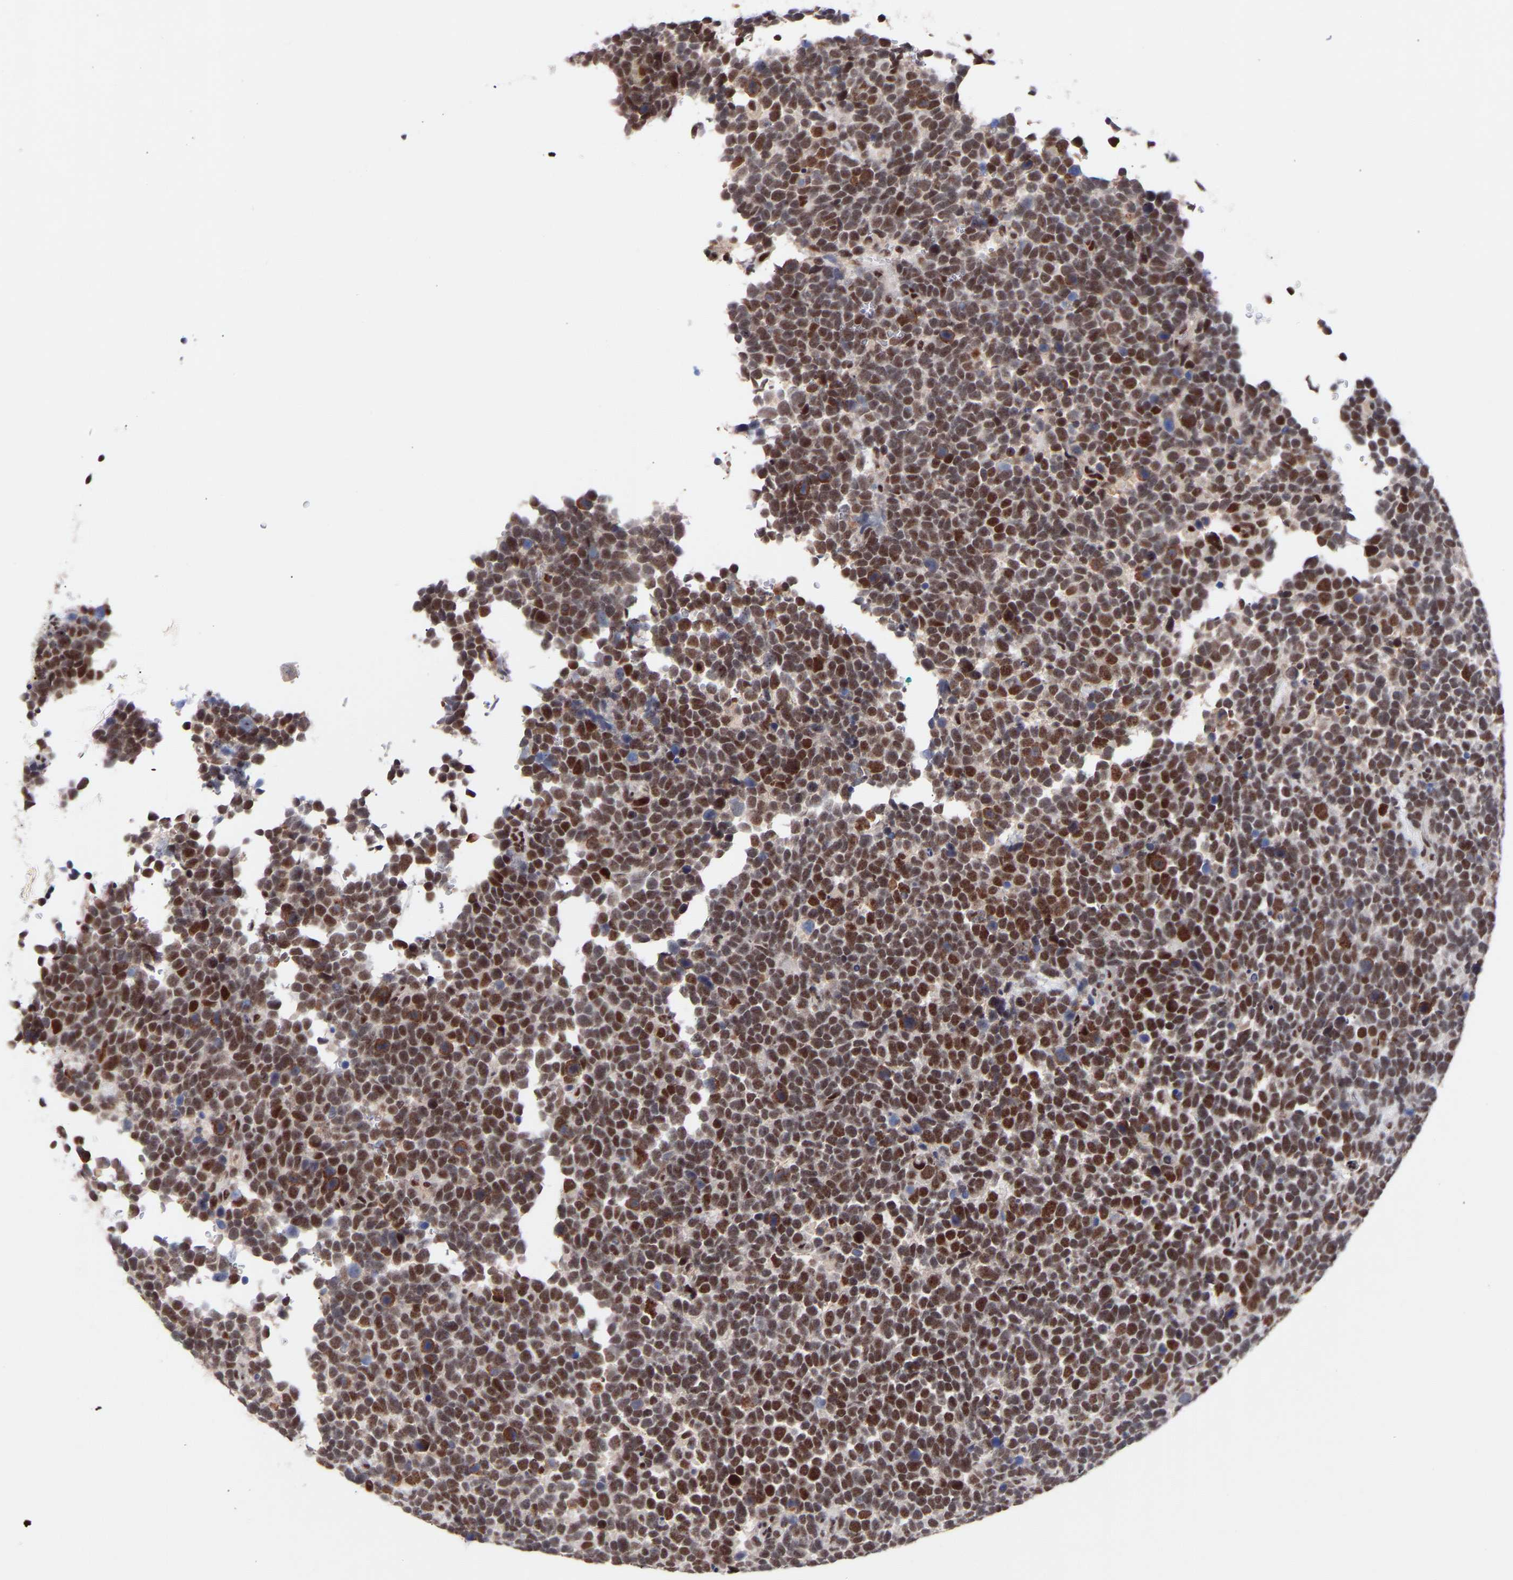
{"staining": {"intensity": "strong", "quantity": ">75%", "location": "nuclear"}, "tissue": "urothelial cancer", "cell_type": "Tumor cells", "image_type": "cancer", "snomed": [{"axis": "morphology", "description": "Urothelial carcinoma, High grade"}, {"axis": "topography", "description": "Urinary bladder"}], "caption": "A high amount of strong nuclear staining is present in about >75% of tumor cells in high-grade urothelial carcinoma tissue. (IHC, brightfield microscopy, high magnification).", "gene": "RBM15", "patient": {"sex": "female", "age": 82}}